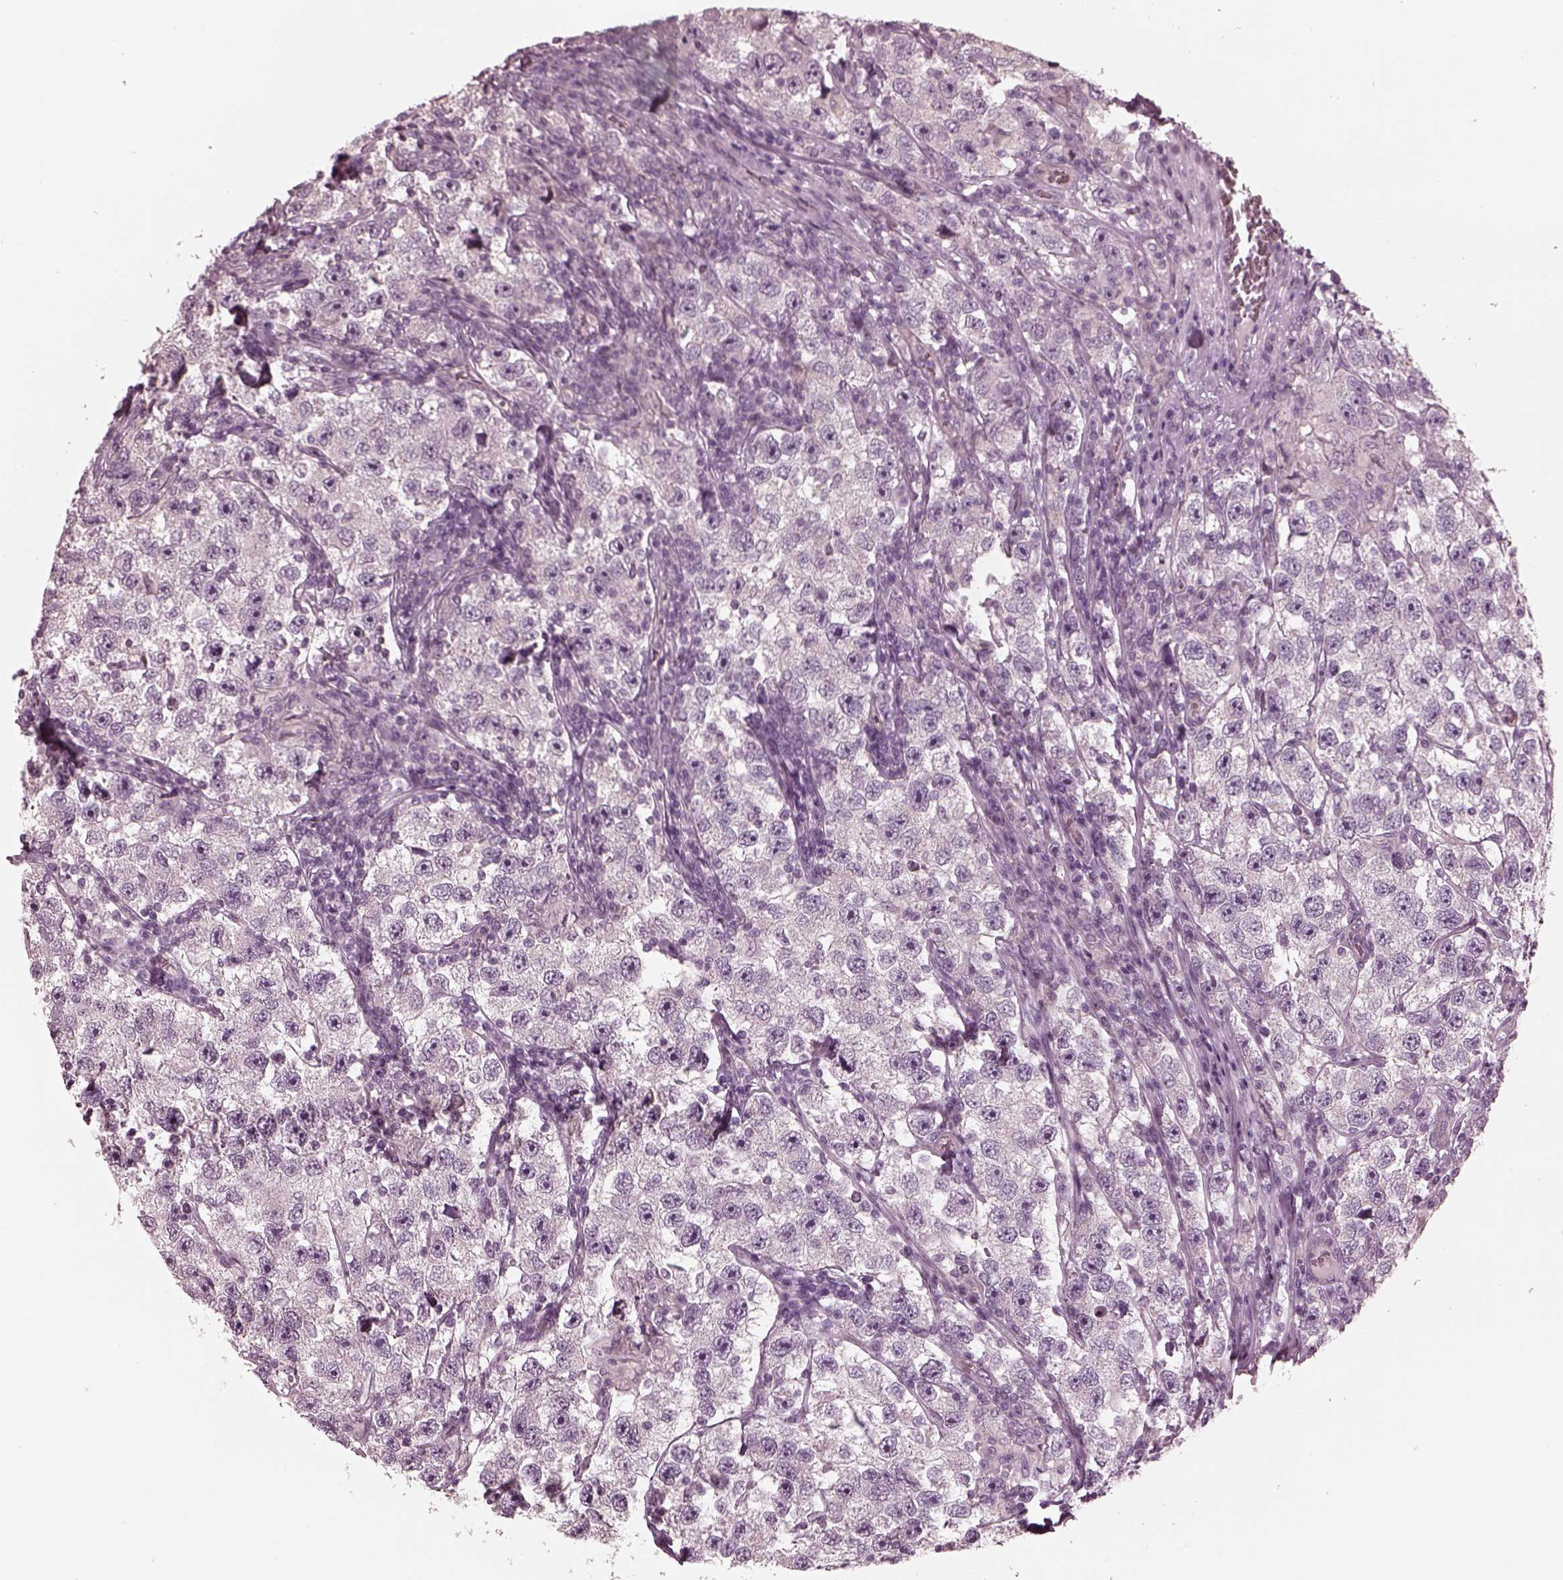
{"staining": {"intensity": "negative", "quantity": "none", "location": "none"}, "tissue": "testis cancer", "cell_type": "Tumor cells", "image_type": "cancer", "snomed": [{"axis": "morphology", "description": "Seminoma, NOS"}, {"axis": "topography", "description": "Testis"}], "caption": "Tumor cells show no significant protein positivity in testis cancer. (DAB immunohistochemistry with hematoxylin counter stain).", "gene": "KIF6", "patient": {"sex": "male", "age": 26}}